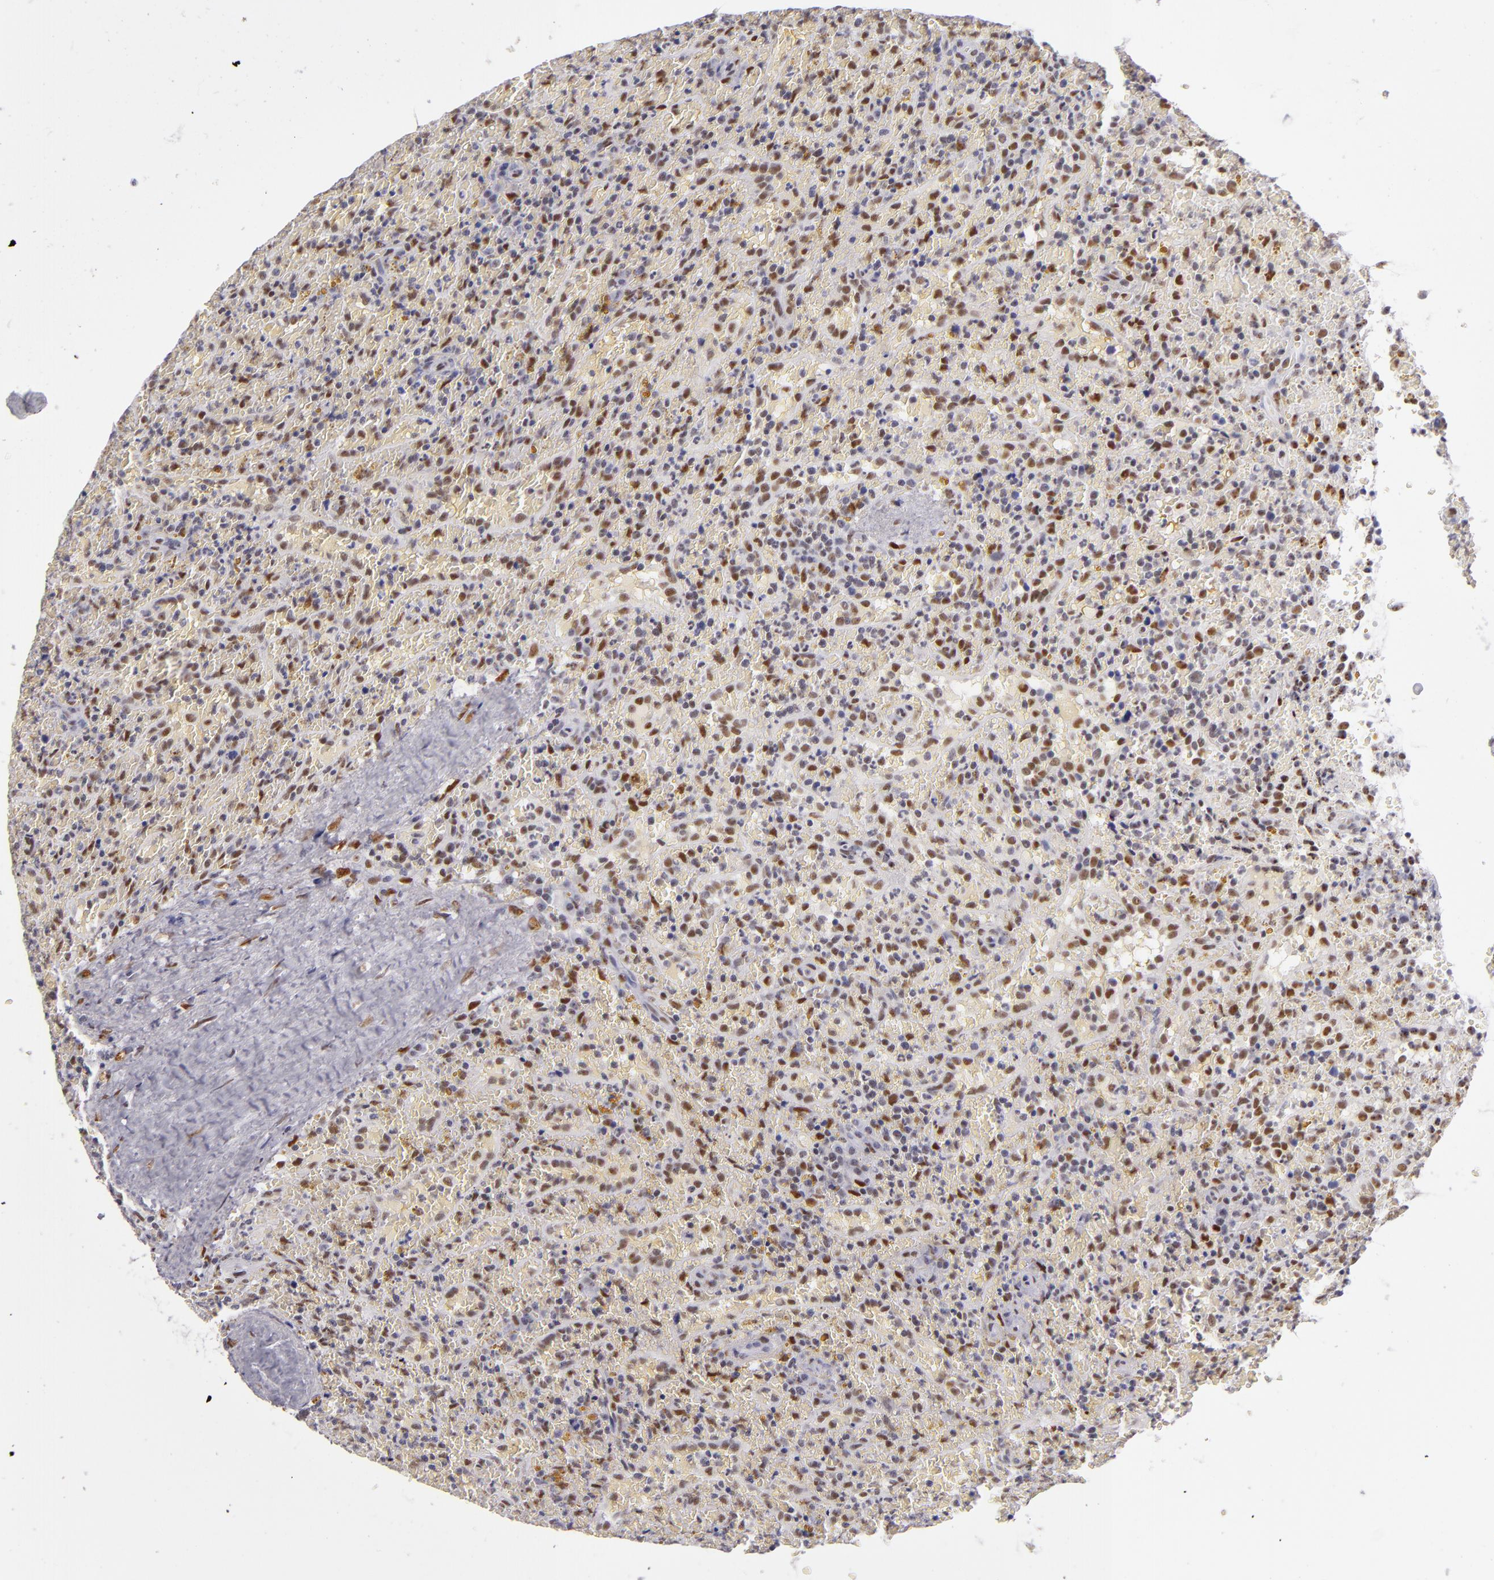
{"staining": {"intensity": "moderate", "quantity": "25%-75%", "location": "nuclear"}, "tissue": "lymphoma", "cell_type": "Tumor cells", "image_type": "cancer", "snomed": [{"axis": "morphology", "description": "Malignant lymphoma, non-Hodgkin's type, High grade"}, {"axis": "topography", "description": "Spleen"}, {"axis": "topography", "description": "Lymph node"}], "caption": "High-grade malignant lymphoma, non-Hodgkin's type stained with a brown dye demonstrates moderate nuclear positive expression in approximately 25%-75% of tumor cells.", "gene": "TOP3A", "patient": {"sex": "female", "age": 70}}